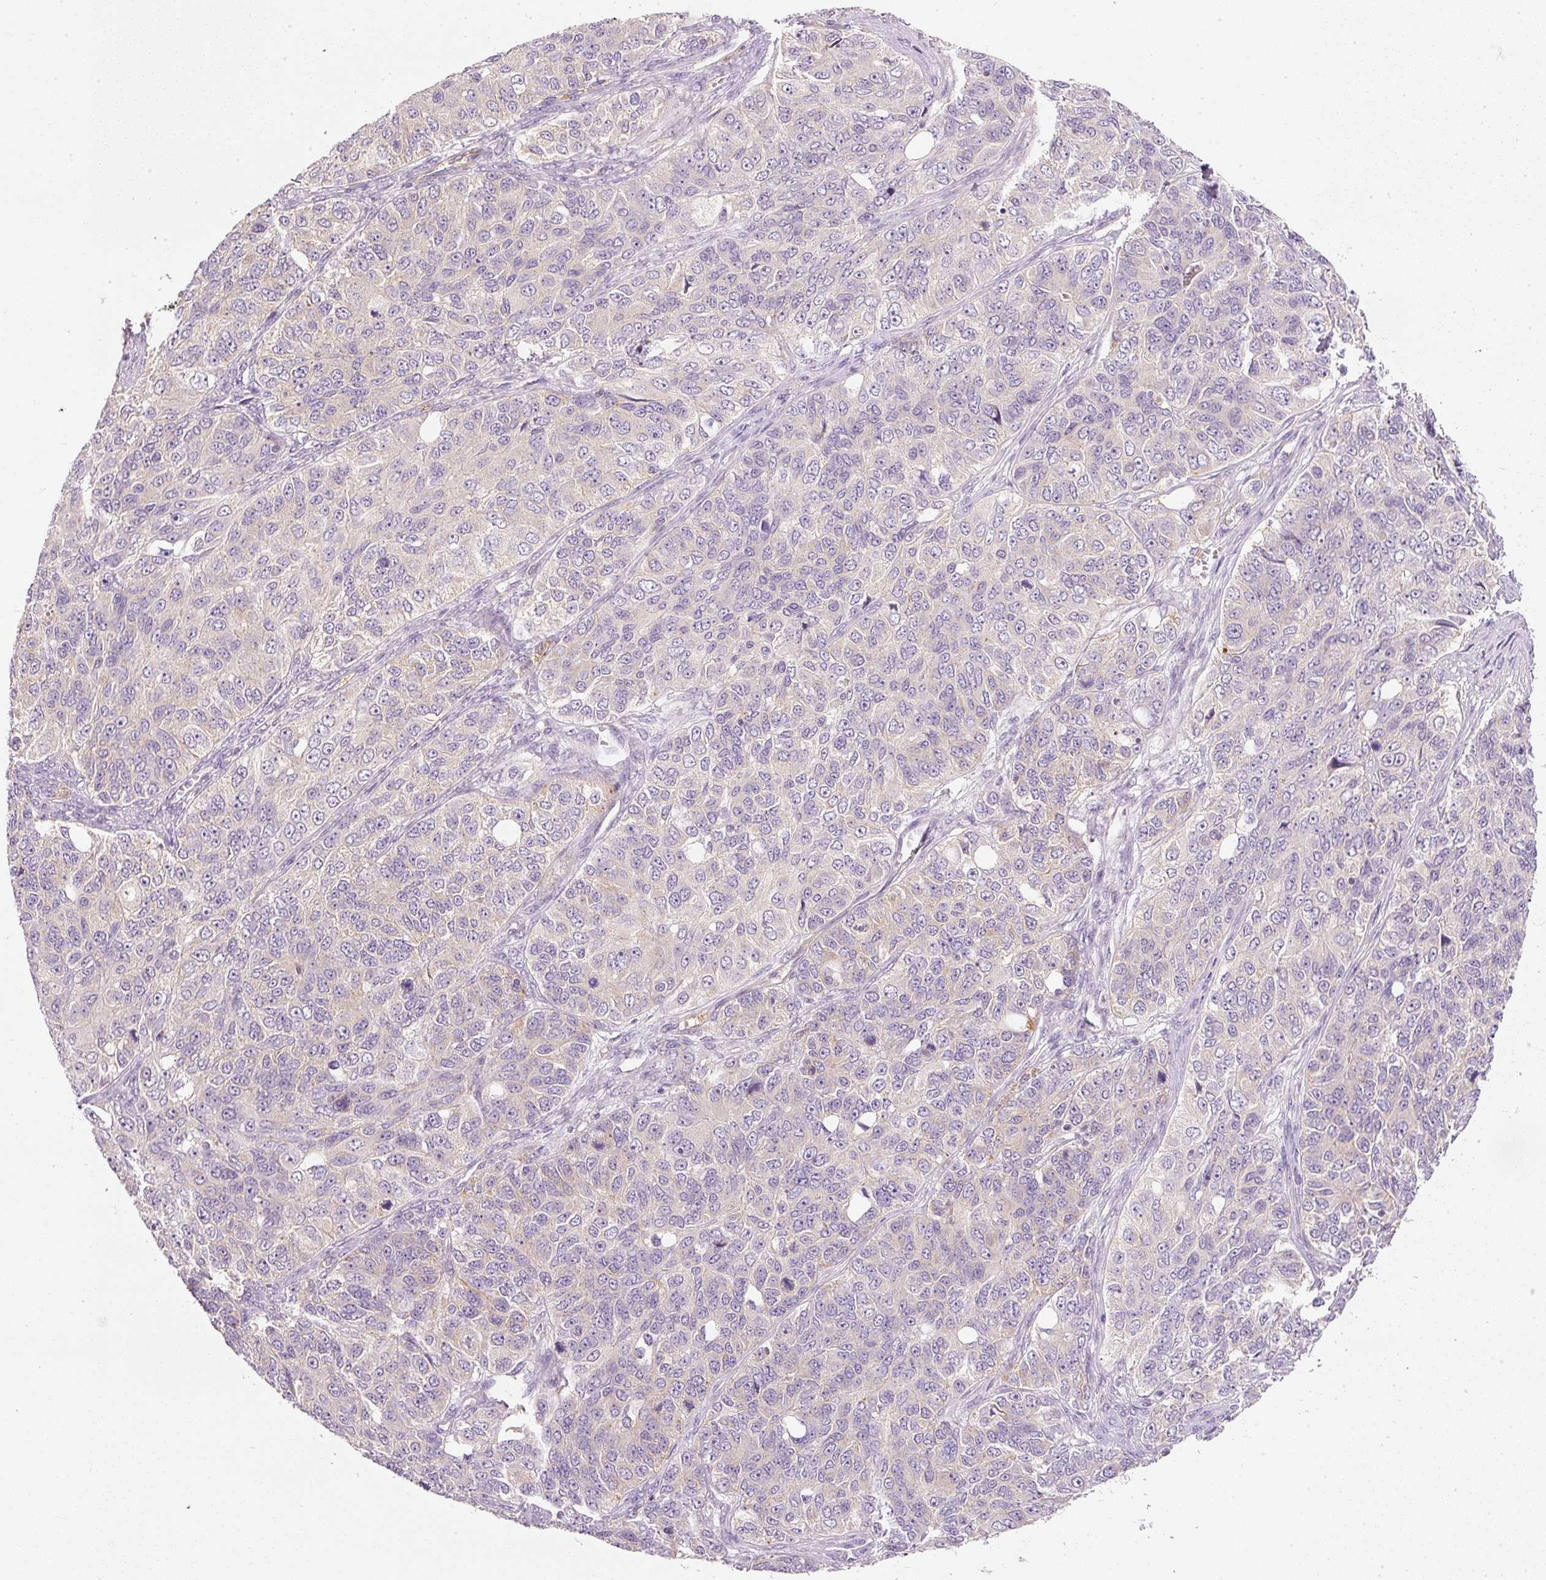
{"staining": {"intensity": "negative", "quantity": "none", "location": "none"}, "tissue": "ovarian cancer", "cell_type": "Tumor cells", "image_type": "cancer", "snomed": [{"axis": "morphology", "description": "Carcinoma, endometroid"}, {"axis": "topography", "description": "Ovary"}], "caption": "The photomicrograph exhibits no significant expression in tumor cells of endometroid carcinoma (ovarian).", "gene": "RNF167", "patient": {"sex": "female", "age": 51}}